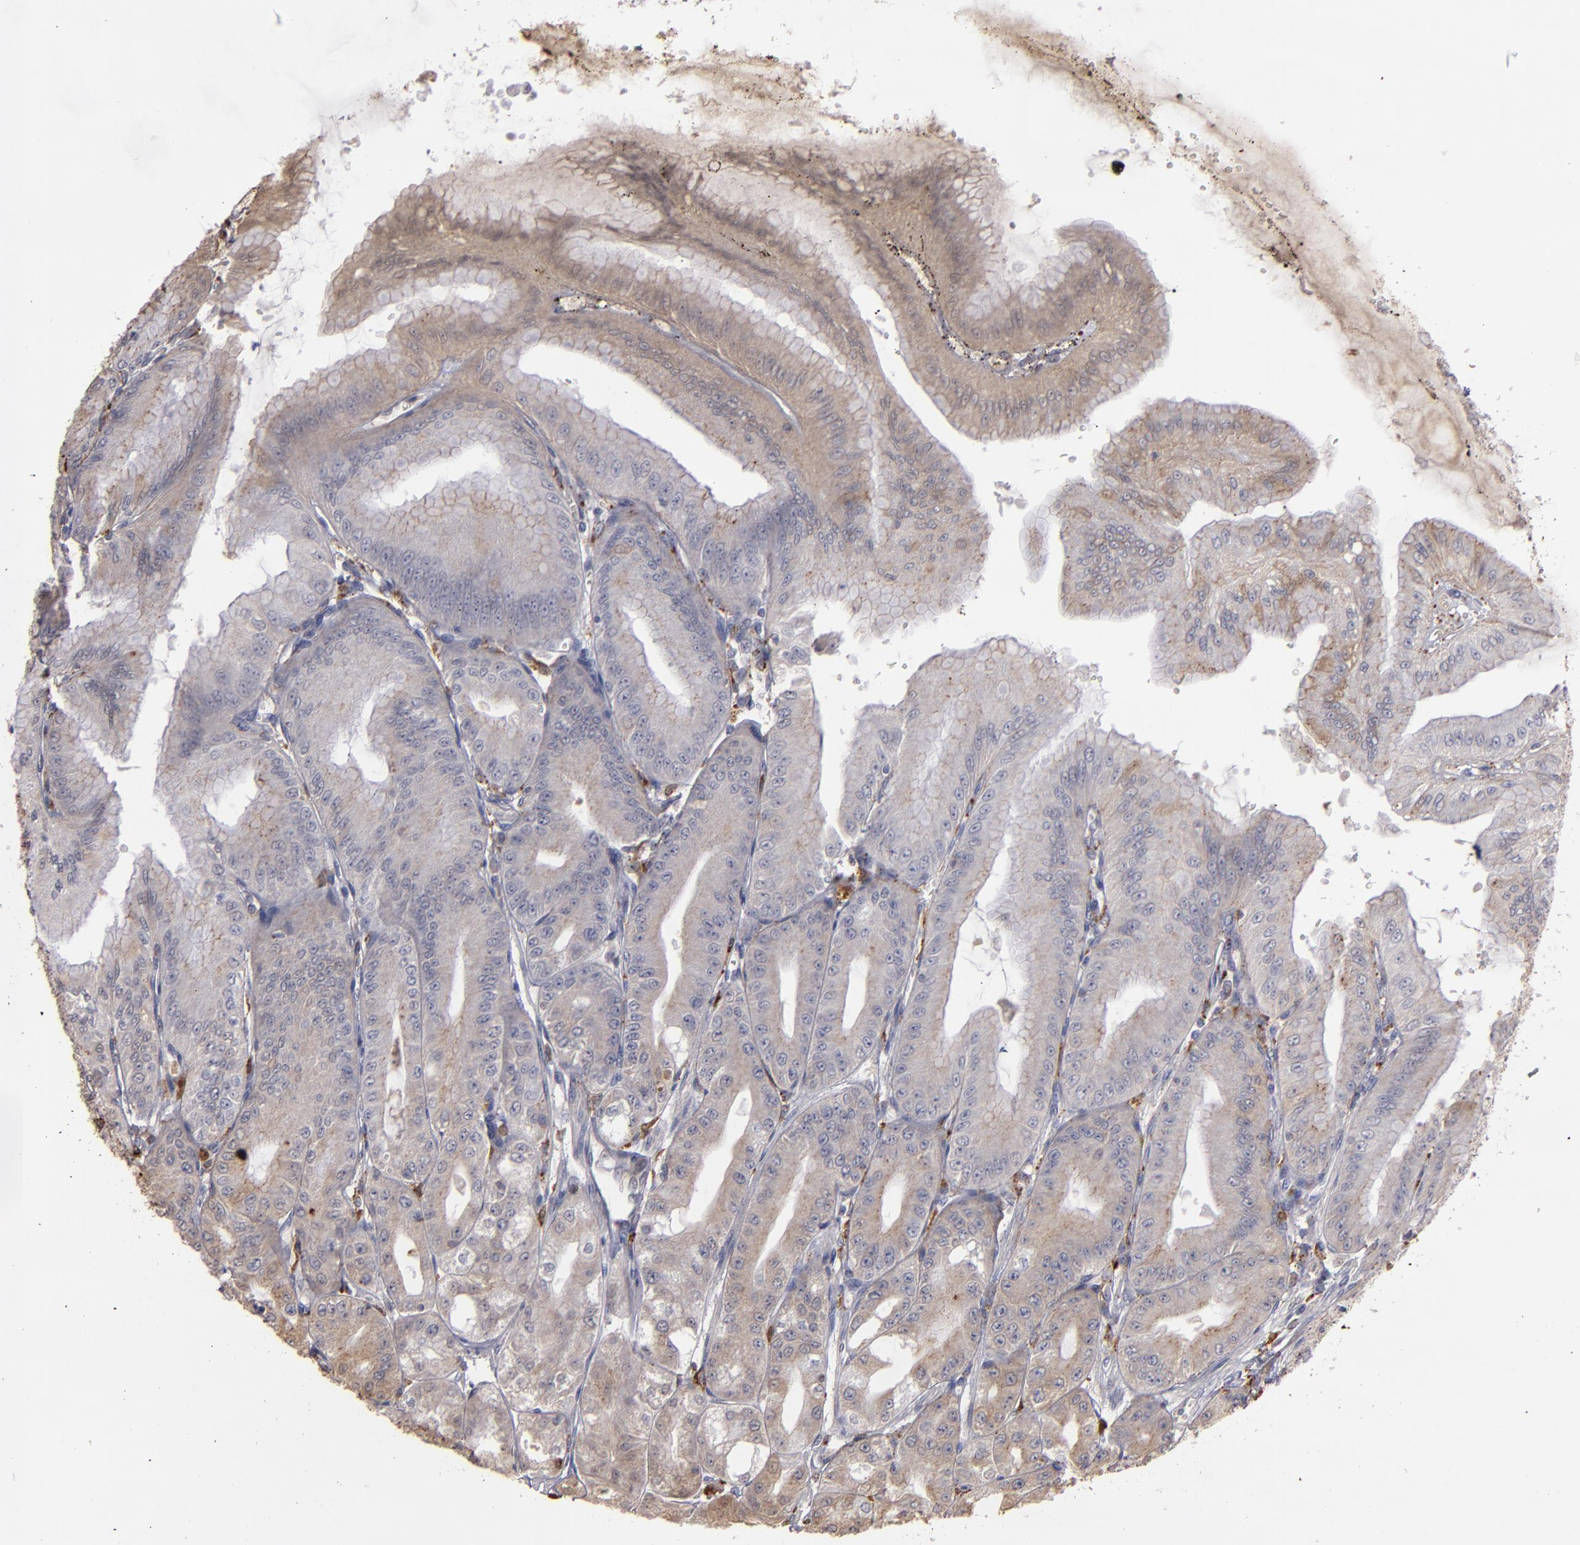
{"staining": {"intensity": "weak", "quantity": ">75%", "location": "cytoplasmic/membranous"}, "tissue": "stomach", "cell_type": "Glandular cells", "image_type": "normal", "snomed": [{"axis": "morphology", "description": "Normal tissue, NOS"}, {"axis": "topography", "description": "Stomach, lower"}], "caption": "Immunohistochemistry (IHC) of normal stomach displays low levels of weak cytoplasmic/membranous expression in approximately >75% of glandular cells.", "gene": "TRAF1", "patient": {"sex": "male", "age": 71}}